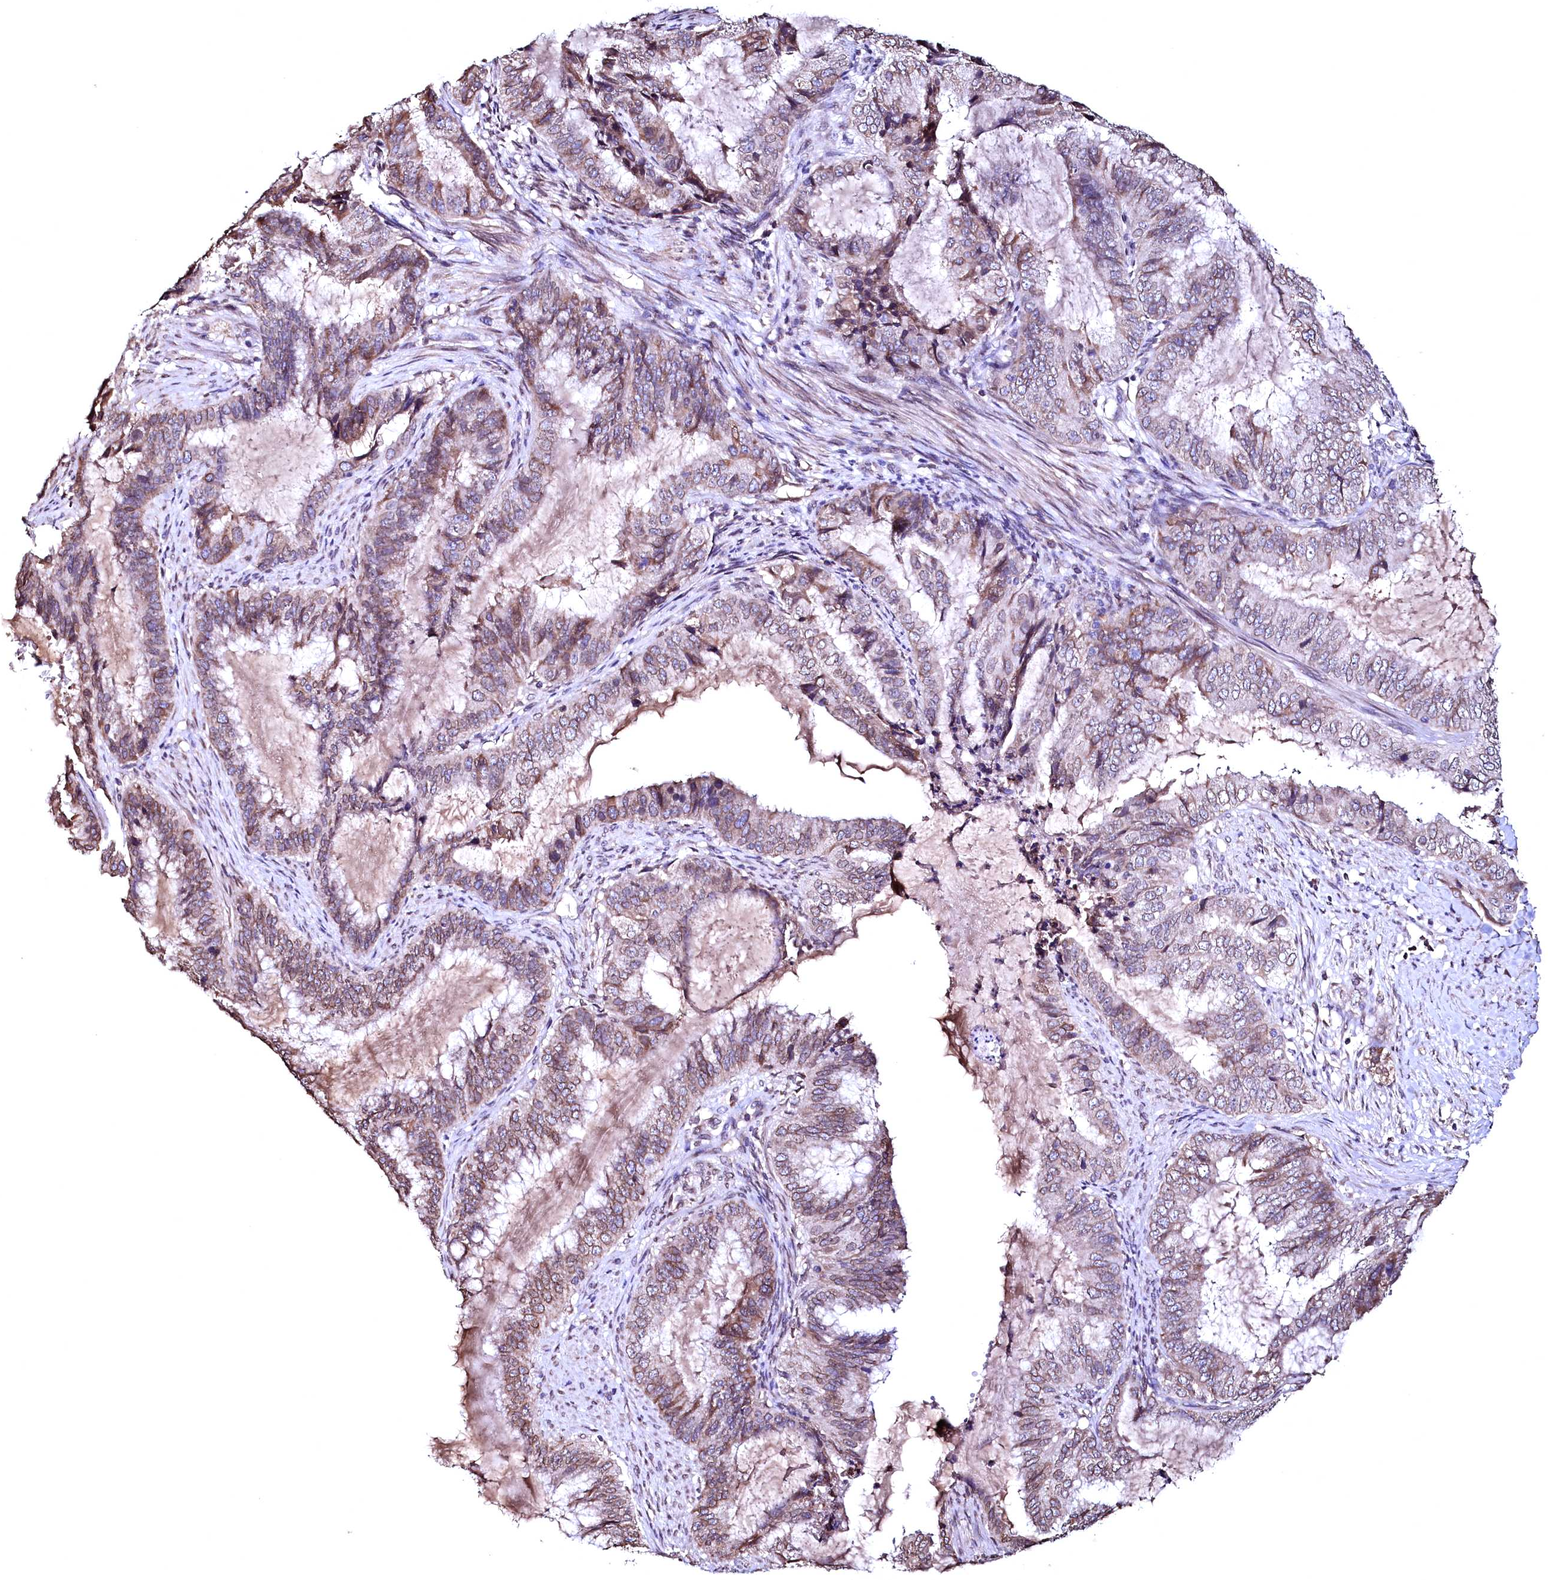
{"staining": {"intensity": "weak", "quantity": ">75%", "location": "cytoplasmic/membranous"}, "tissue": "endometrial cancer", "cell_type": "Tumor cells", "image_type": "cancer", "snomed": [{"axis": "morphology", "description": "Adenocarcinoma, NOS"}, {"axis": "topography", "description": "Endometrium"}], "caption": "This micrograph exhibits immunohistochemistry staining of human endometrial cancer, with low weak cytoplasmic/membranous expression in approximately >75% of tumor cells.", "gene": "HAND1", "patient": {"sex": "female", "age": 51}}